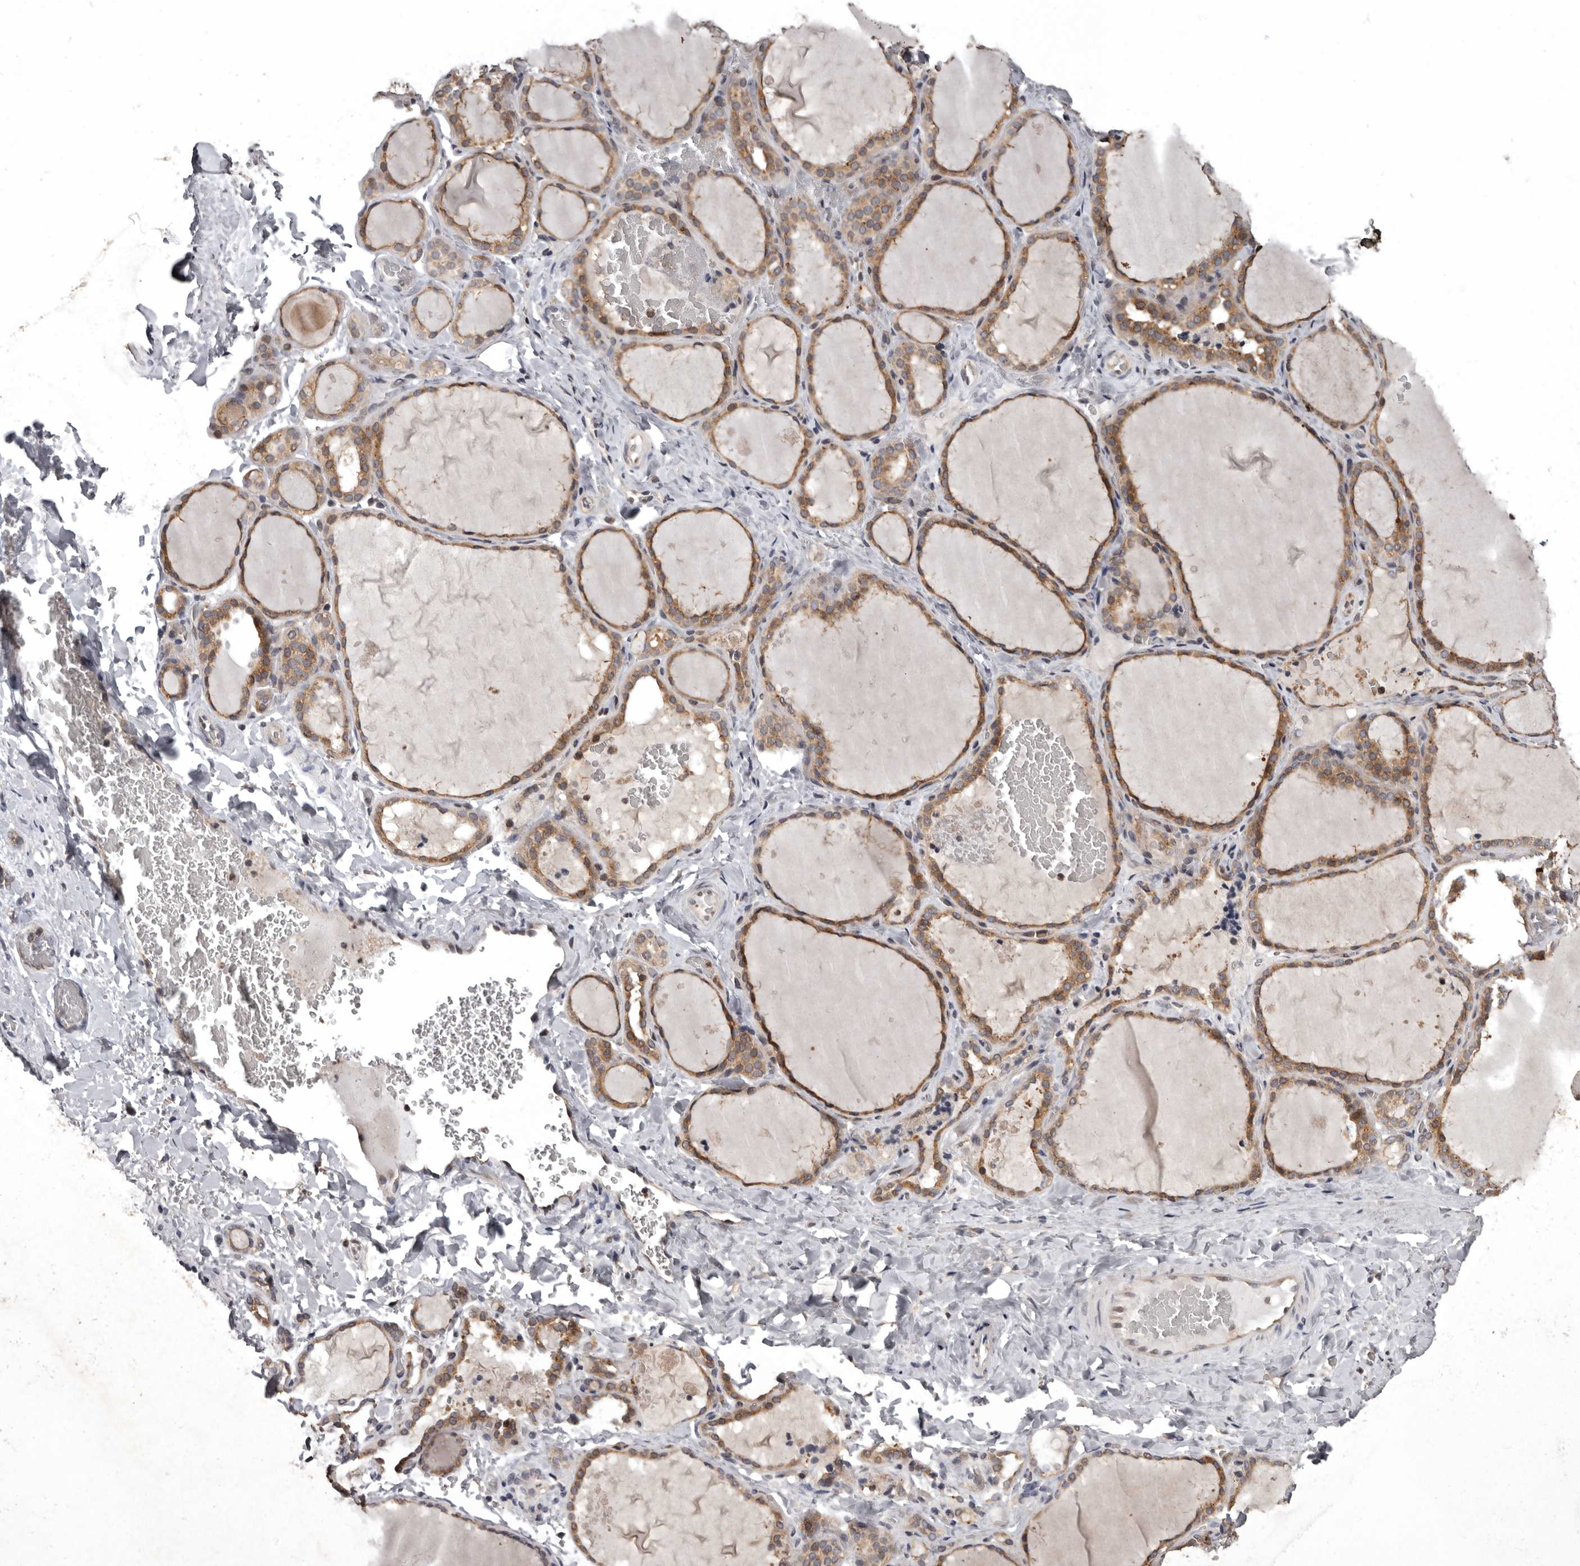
{"staining": {"intensity": "moderate", "quantity": ">75%", "location": "cytoplasmic/membranous"}, "tissue": "thyroid gland", "cell_type": "Glandular cells", "image_type": "normal", "snomed": [{"axis": "morphology", "description": "Normal tissue, NOS"}, {"axis": "topography", "description": "Thyroid gland"}], "caption": "Thyroid gland was stained to show a protein in brown. There is medium levels of moderate cytoplasmic/membranous staining in approximately >75% of glandular cells. (DAB IHC, brown staining for protein, blue staining for nuclei).", "gene": "DARS1", "patient": {"sex": "female", "age": 22}}